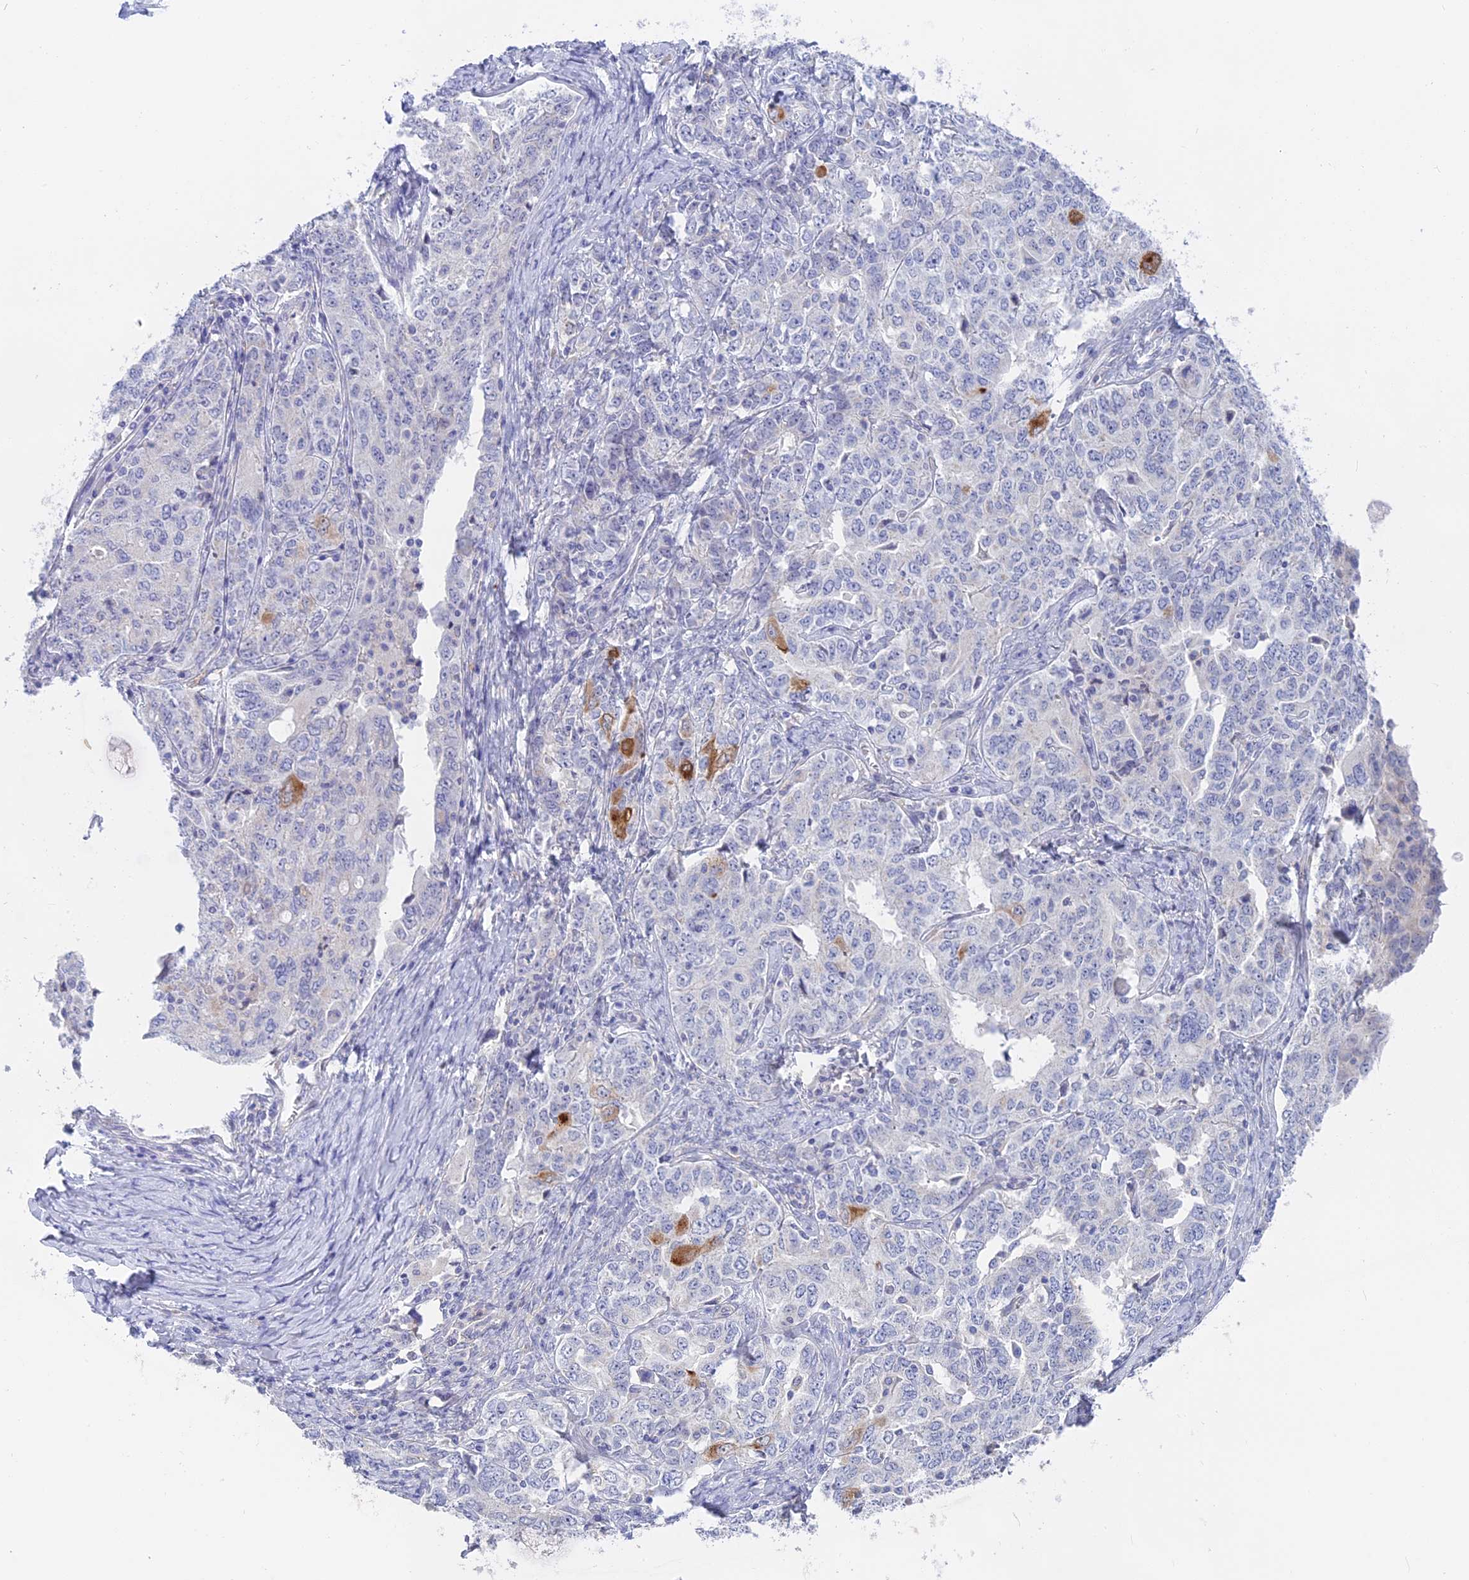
{"staining": {"intensity": "moderate", "quantity": "<25%", "location": "cytoplasmic/membranous"}, "tissue": "ovarian cancer", "cell_type": "Tumor cells", "image_type": "cancer", "snomed": [{"axis": "morphology", "description": "Carcinoma, endometroid"}, {"axis": "topography", "description": "Ovary"}], "caption": "Immunohistochemical staining of human ovarian cancer (endometroid carcinoma) demonstrates low levels of moderate cytoplasmic/membranous protein staining in approximately <25% of tumor cells.", "gene": "GLB1L", "patient": {"sex": "female", "age": 62}}